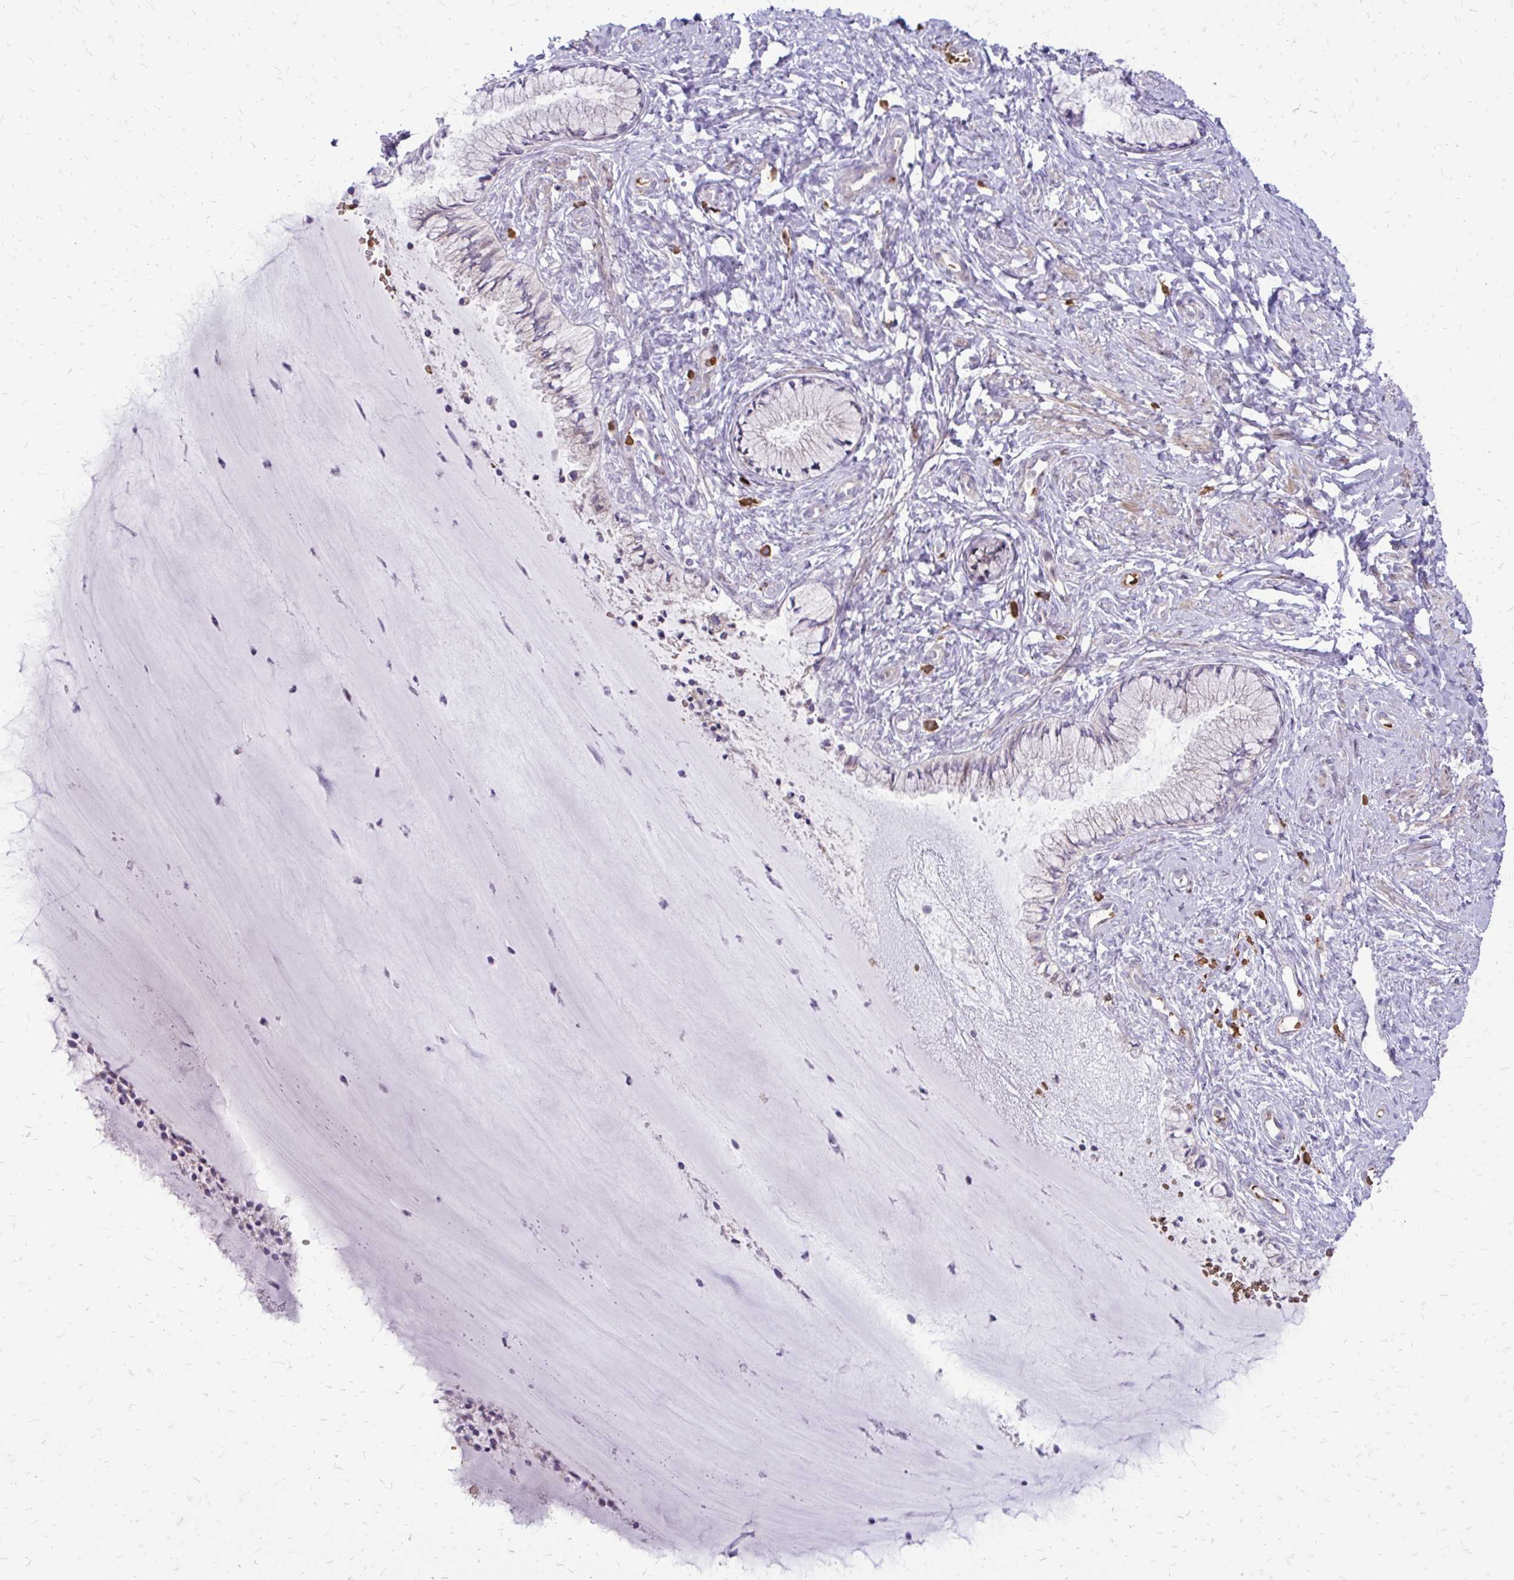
{"staining": {"intensity": "weak", "quantity": "<25%", "location": "cytoplasmic/membranous"}, "tissue": "cervix", "cell_type": "Glandular cells", "image_type": "normal", "snomed": [{"axis": "morphology", "description": "Normal tissue, NOS"}, {"axis": "topography", "description": "Cervix"}], "caption": "Cervix was stained to show a protein in brown. There is no significant expression in glandular cells. Nuclei are stained in blue.", "gene": "FUNDC2", "patient": {"sex": "female", "age": 37}}